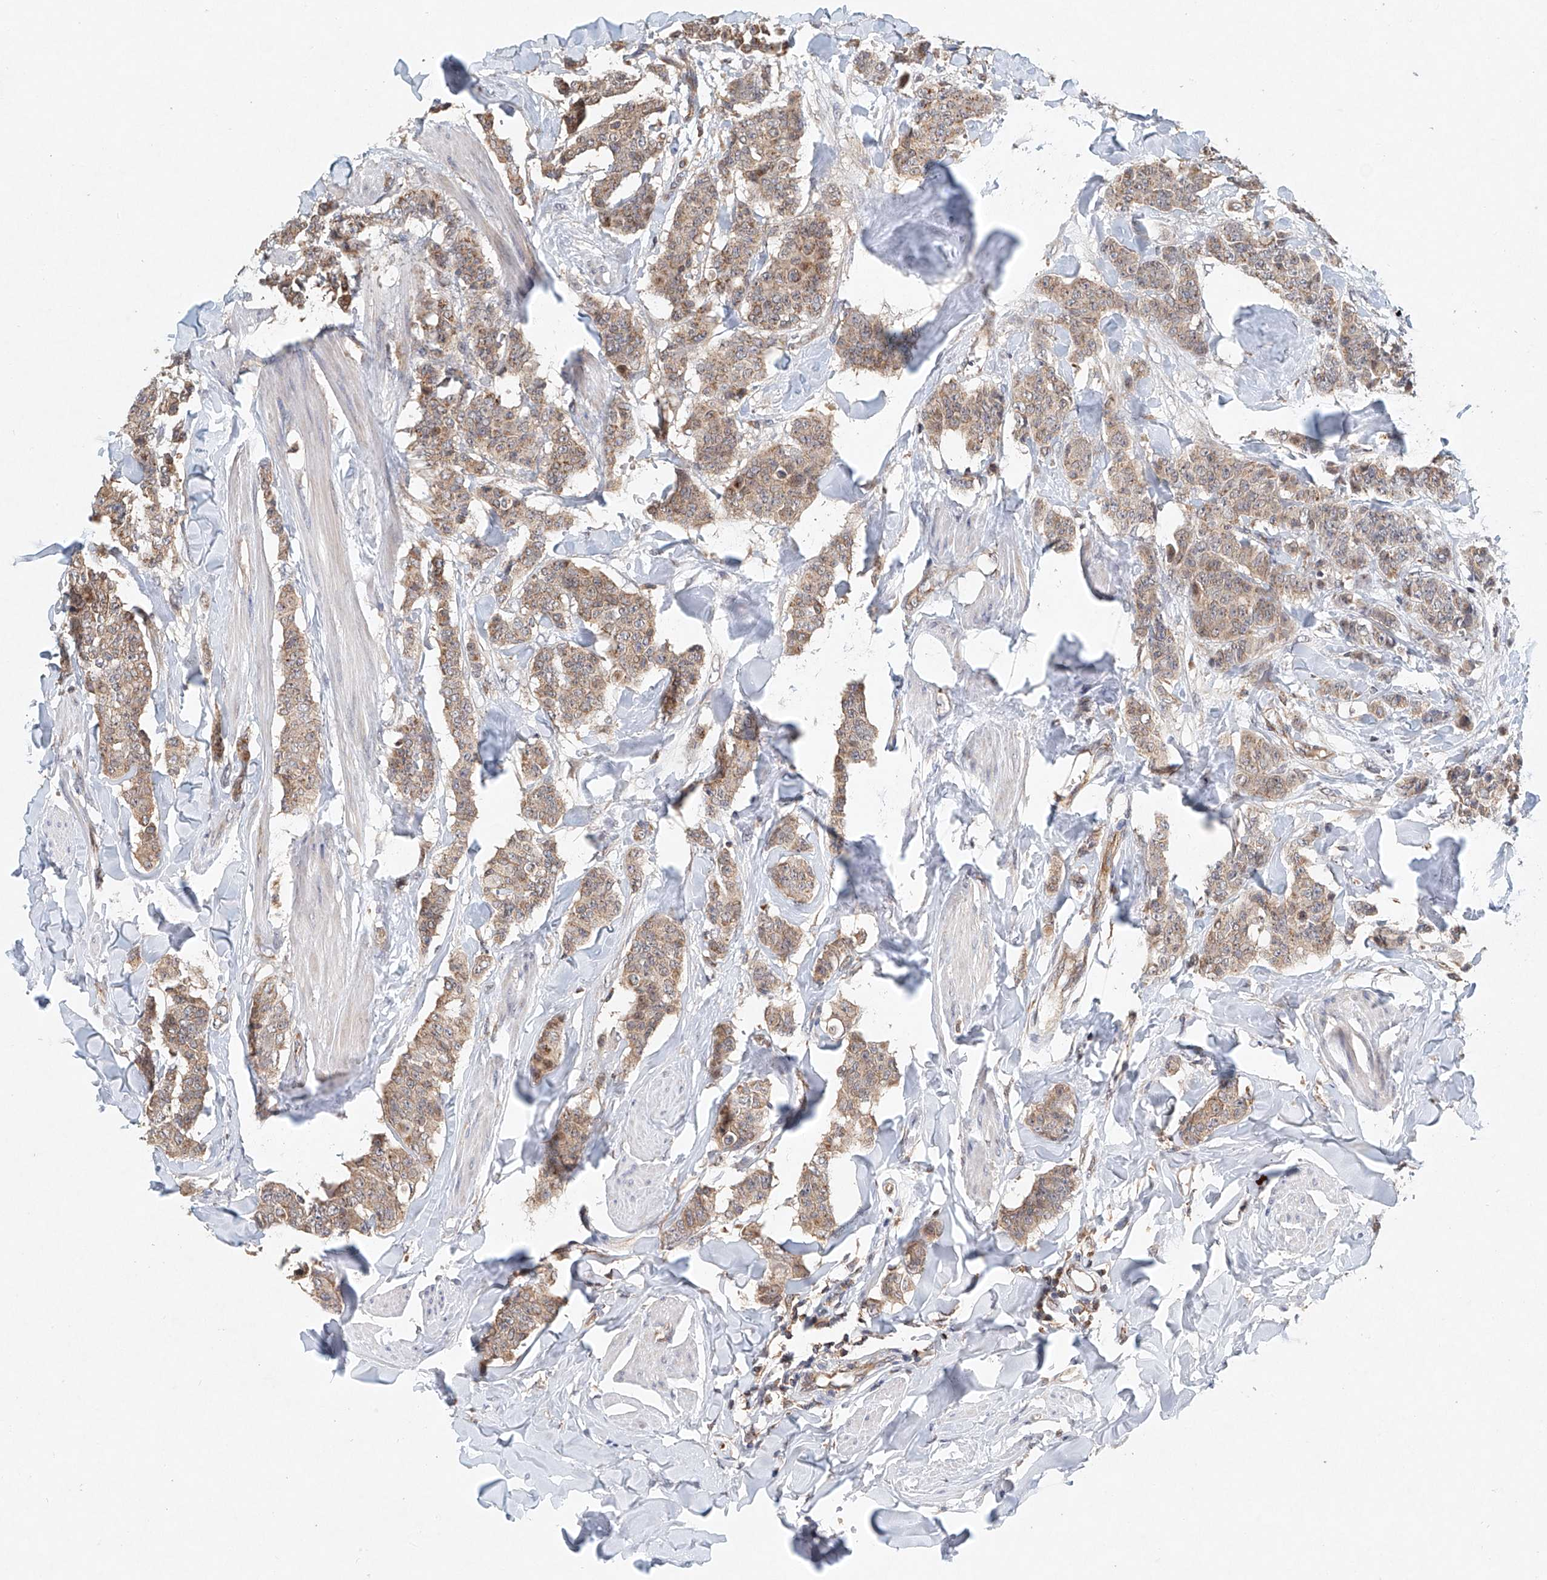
{"staining": {"intensity": "weak", "quantity": ">75%", "location": "cytoplasmic/membranous"}, "tissue": "breast cancer", "cell_type": "Tumor cells", "image_type": "cancer", "snomed": [{"axis": "morphology", "description": "Duct carcinoma"}, {"axis": "topography", "description": "Breast"}], "caption": "Protein staining by immunohistochemistry reveals weak cytoplasmic/membranous staining in about >75% of tumor cells in breast cancer (invasive ductal carcinoma).", "gene": "DCAF11", "patient": {"sex": "female", "age": 40}}